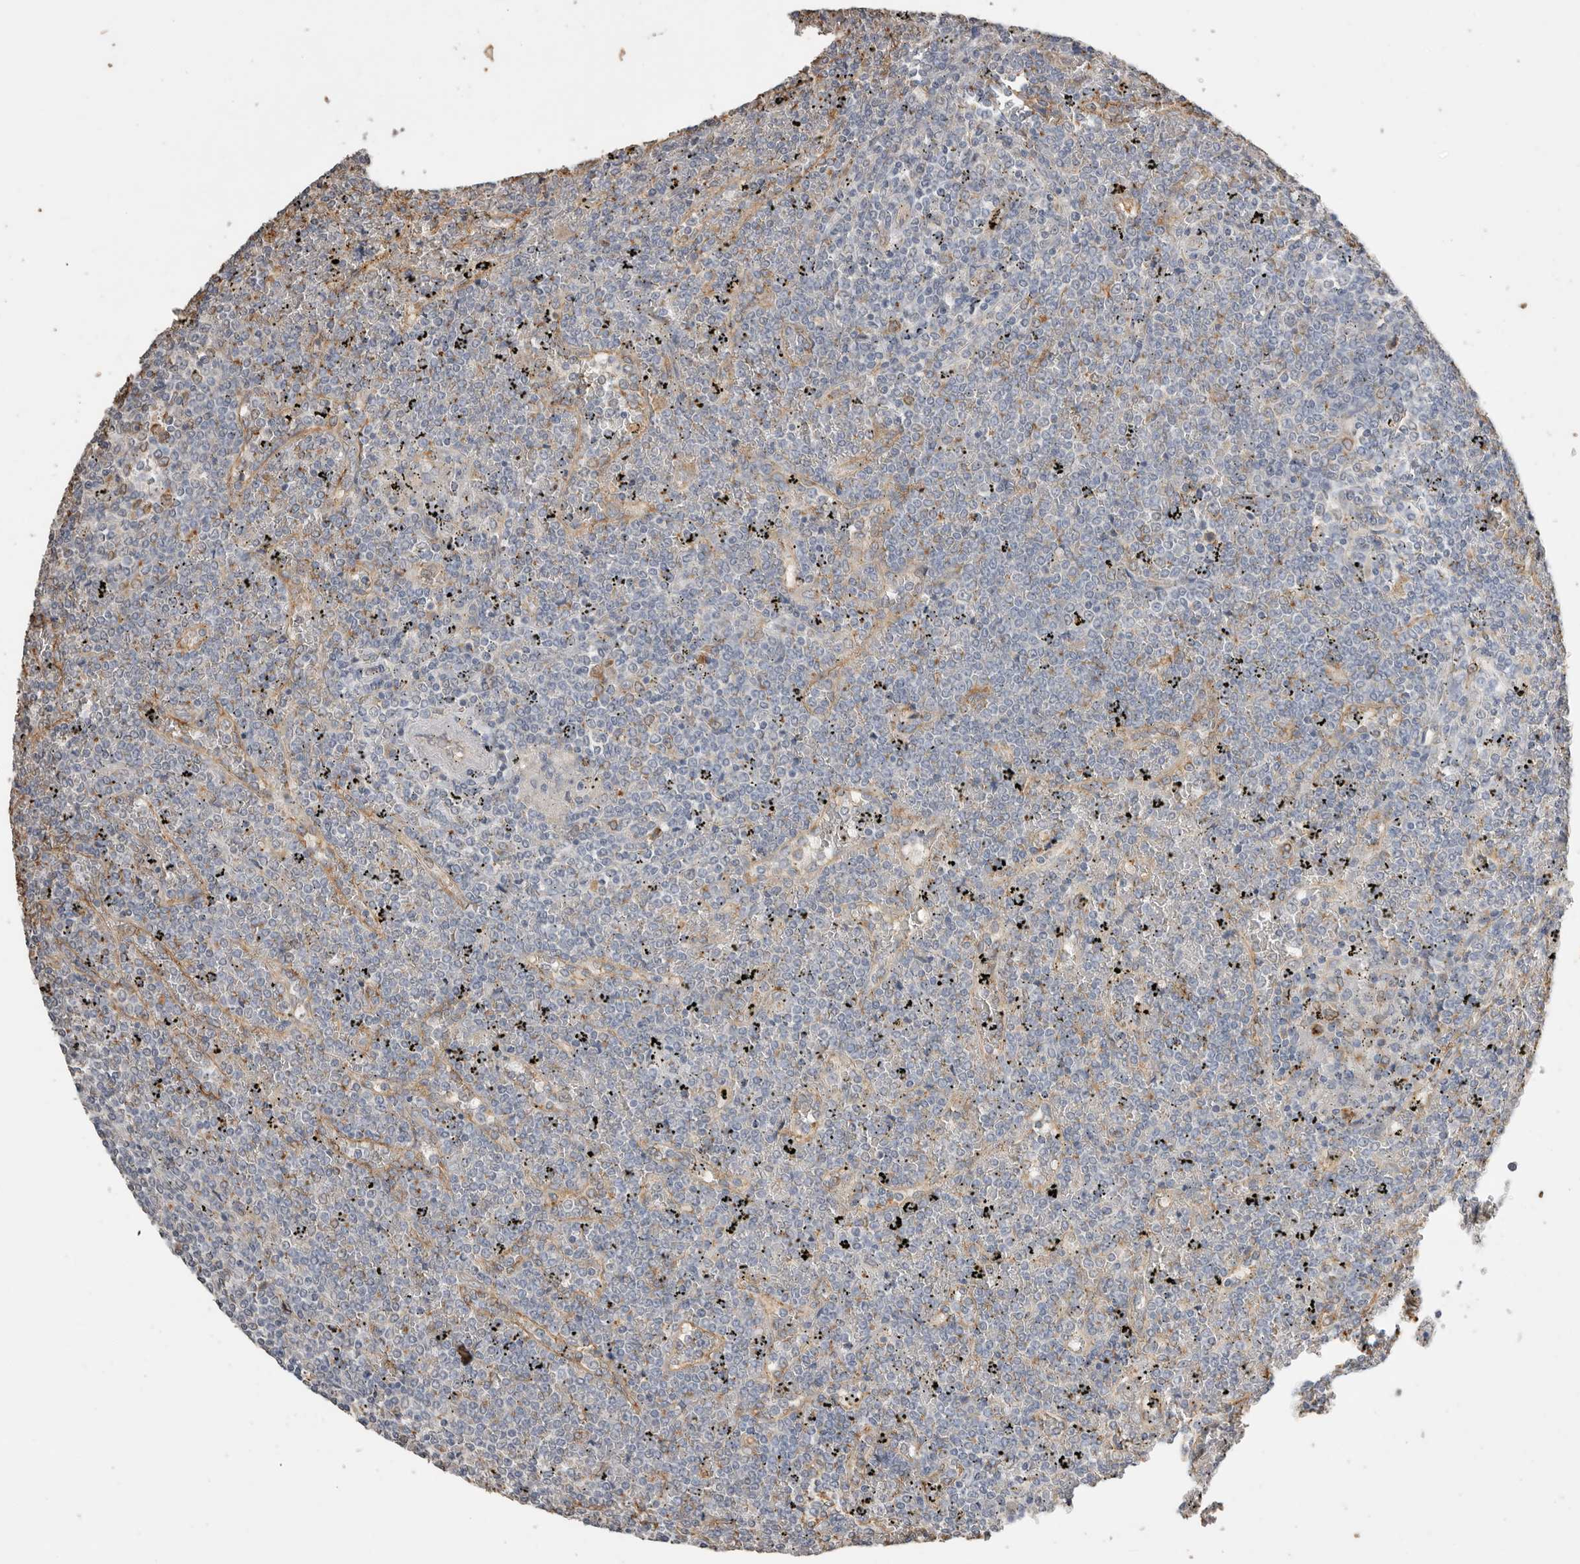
{"staining": {"intensity": "negative", "quantity": "none", "location": "none"}, "tissue": "lymphoma", "cell_type": "Tumor cells", "image_type": "cancer", "snomed": [{"axis": "morphology", "description": "Malignant lymphoma, non-Hodgkin's type, Low grade"}, {"axis": "topography", "description": "Spleen"}], "caption": "Immunohistochemistry image of neoplastic tissue: lymphoma stained with DAB demonstrates no significant protein expression in tumor cells.", "gene": "IL27", "patient": {"sex": "female", "age": 19}}